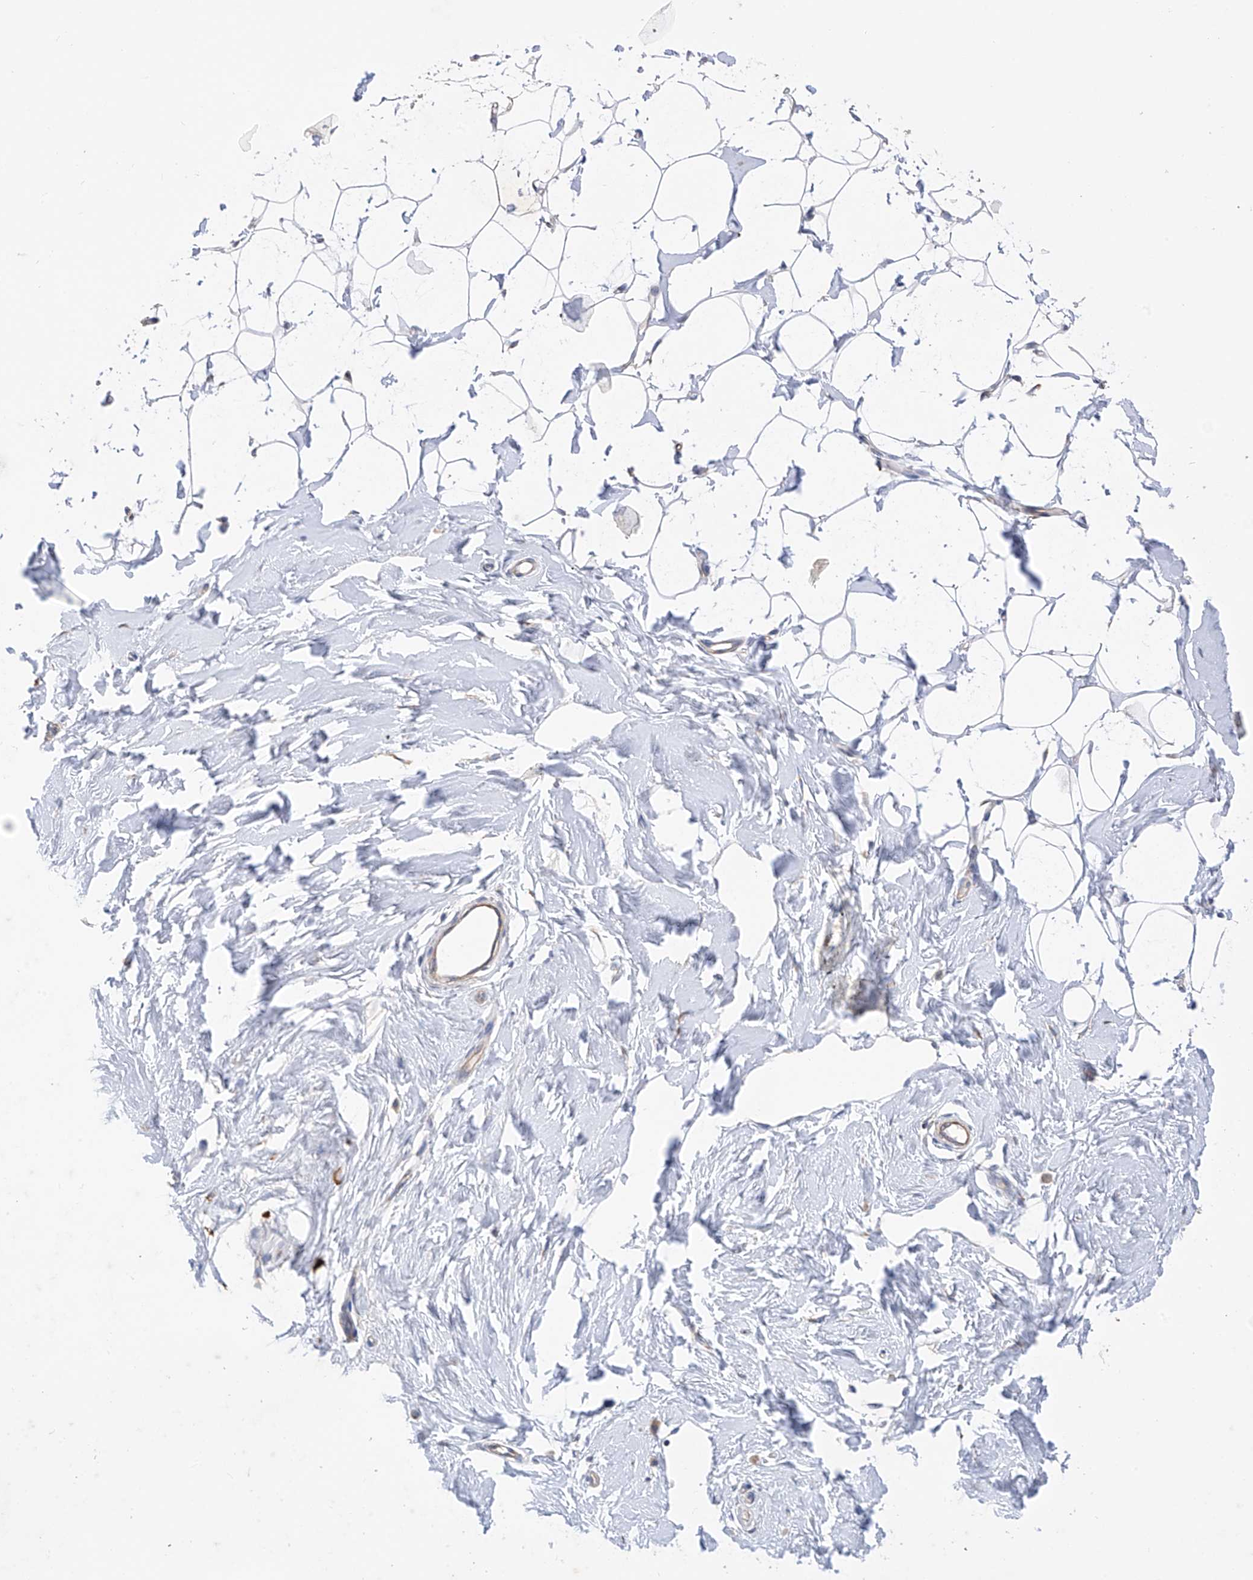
{"staining": {"intensity": "negative", "quantity": "none", "location": "none"}, "tissue": "adipose tissue", "cell_type": "Adipocytes", "image_type": "normal", "snomed": [{"axis": "morphology", "description": "Normal tissue, NOS"}, {"axis": "topography", "description": "Breast"}], "caption": "This histopathology image is of benign adipose tissue stained with IHC to label a protein in brown with the nuclei are counter-stained blue. There is no staining in adipocytes.", "gene": "REC8", "patient": {"sex": "female", "age": 23}}